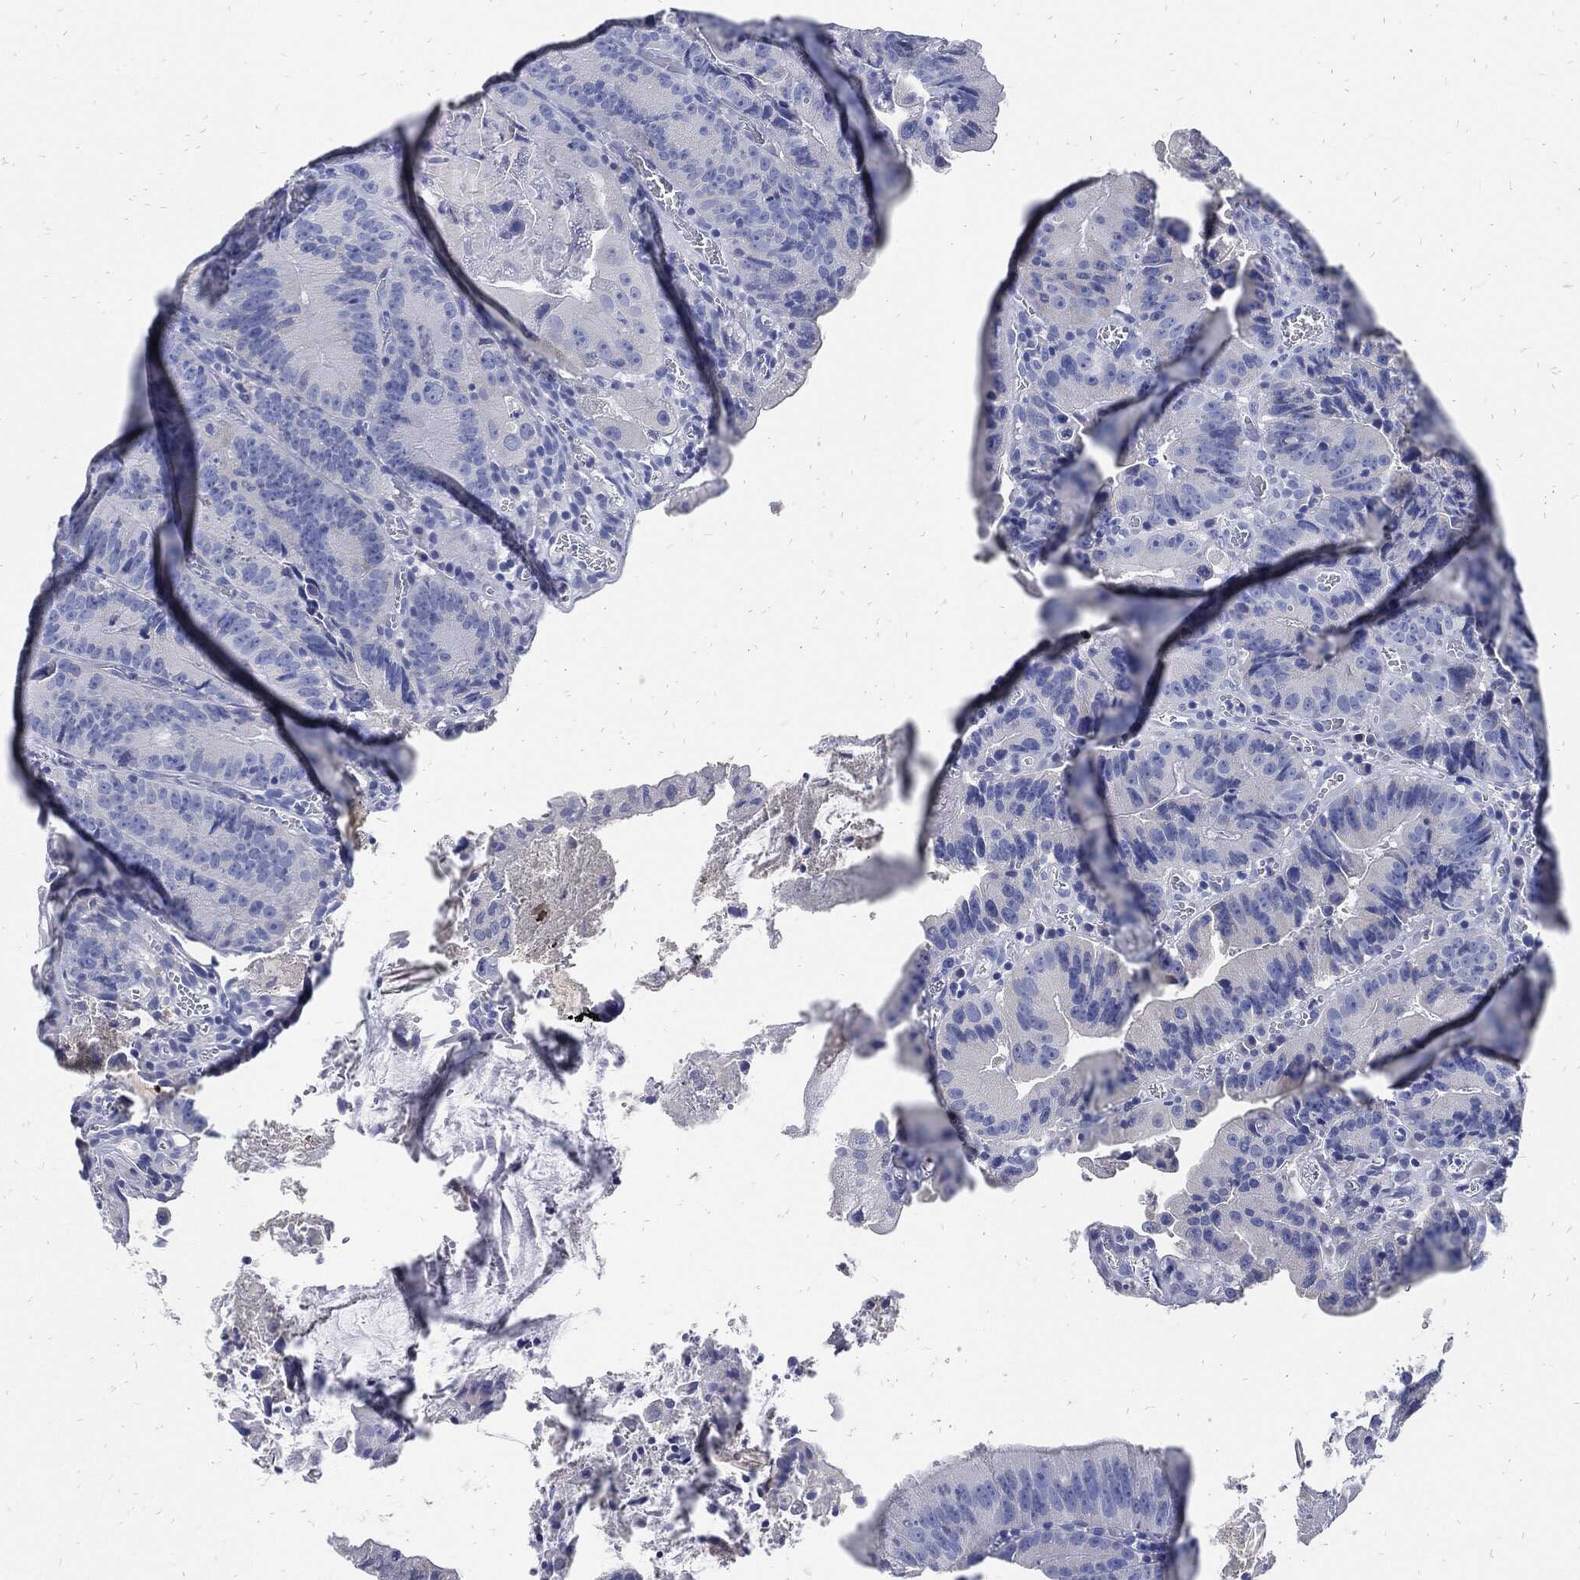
{"staining": {"intensity": "negative", "quantity": "none", "location": "none"}, "tissue": "colorectal cancer", "cell_type": "Tumor cells", "image_type": "cancer", "snomed": [{"axis": "morphology", "description": "Adenocarcinoma, NOS"}, {"axis": "topography", "description": "Colon"}], "caption": "Tumor cells are negative for protein expression in human adenocarcinoma (colorectal).", "gene": "FABP4", "patient": {"sex": "female", "age": 86}}